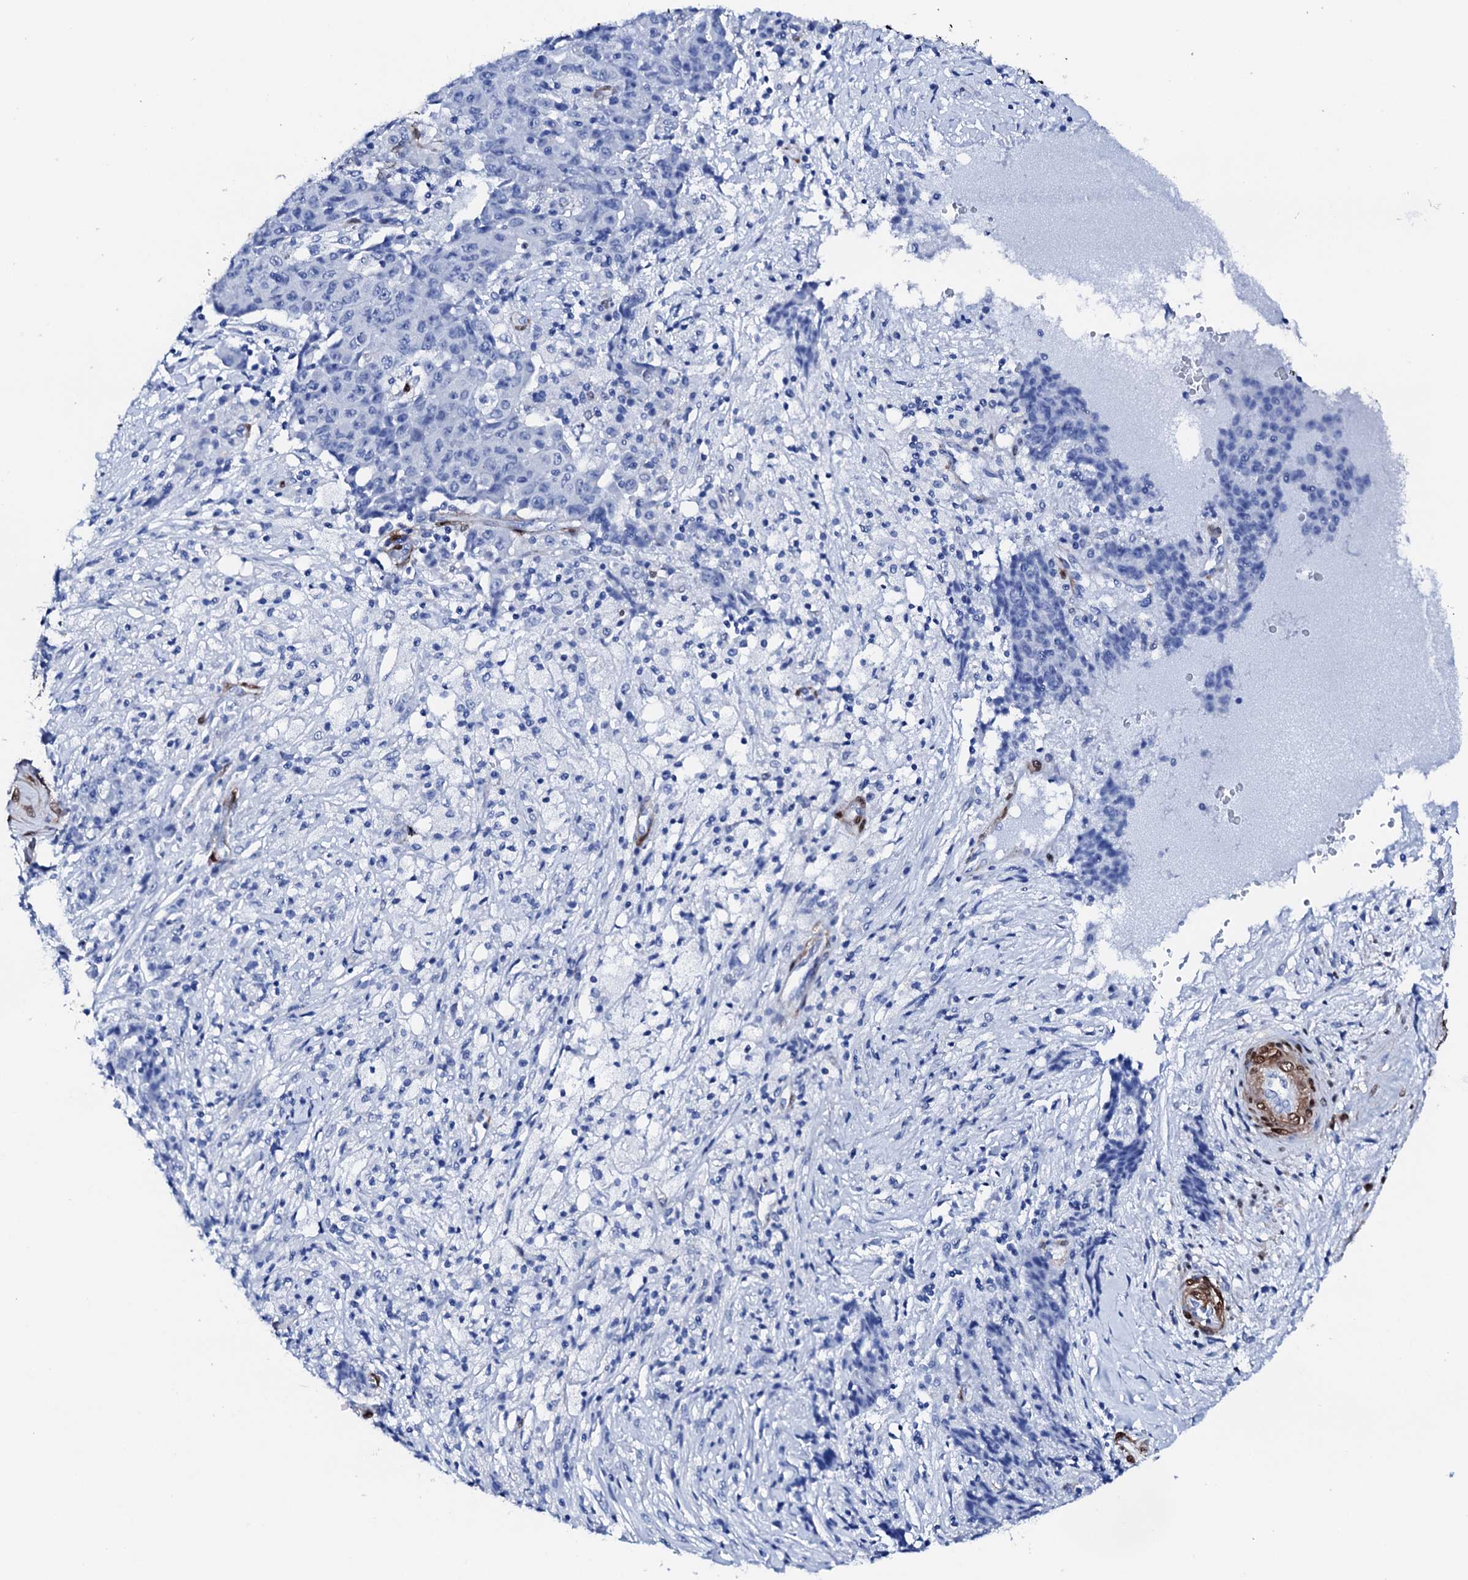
{"staining": {"intensity": "negative", "quantity": "none", "location": "none"}, "tissue": "ovarian cancer", "cell_type": "Tumor cells", "image_type": "cancer", "snomed": [{"axis": "morphology", "description": "Carcinoma, endometroid"}, {"axis": "topography", "description": "Ovary"}], "caption": "Immunohistochemistry photomicrograph of neoplastic tissue: ovarian cancer stained with DAB (3,3'-diaminobenzidine) exhibits no significant protein positivity in tumor cells.", "gene": "NRIP2", "patient": {"sex": "female", "age": 42}}